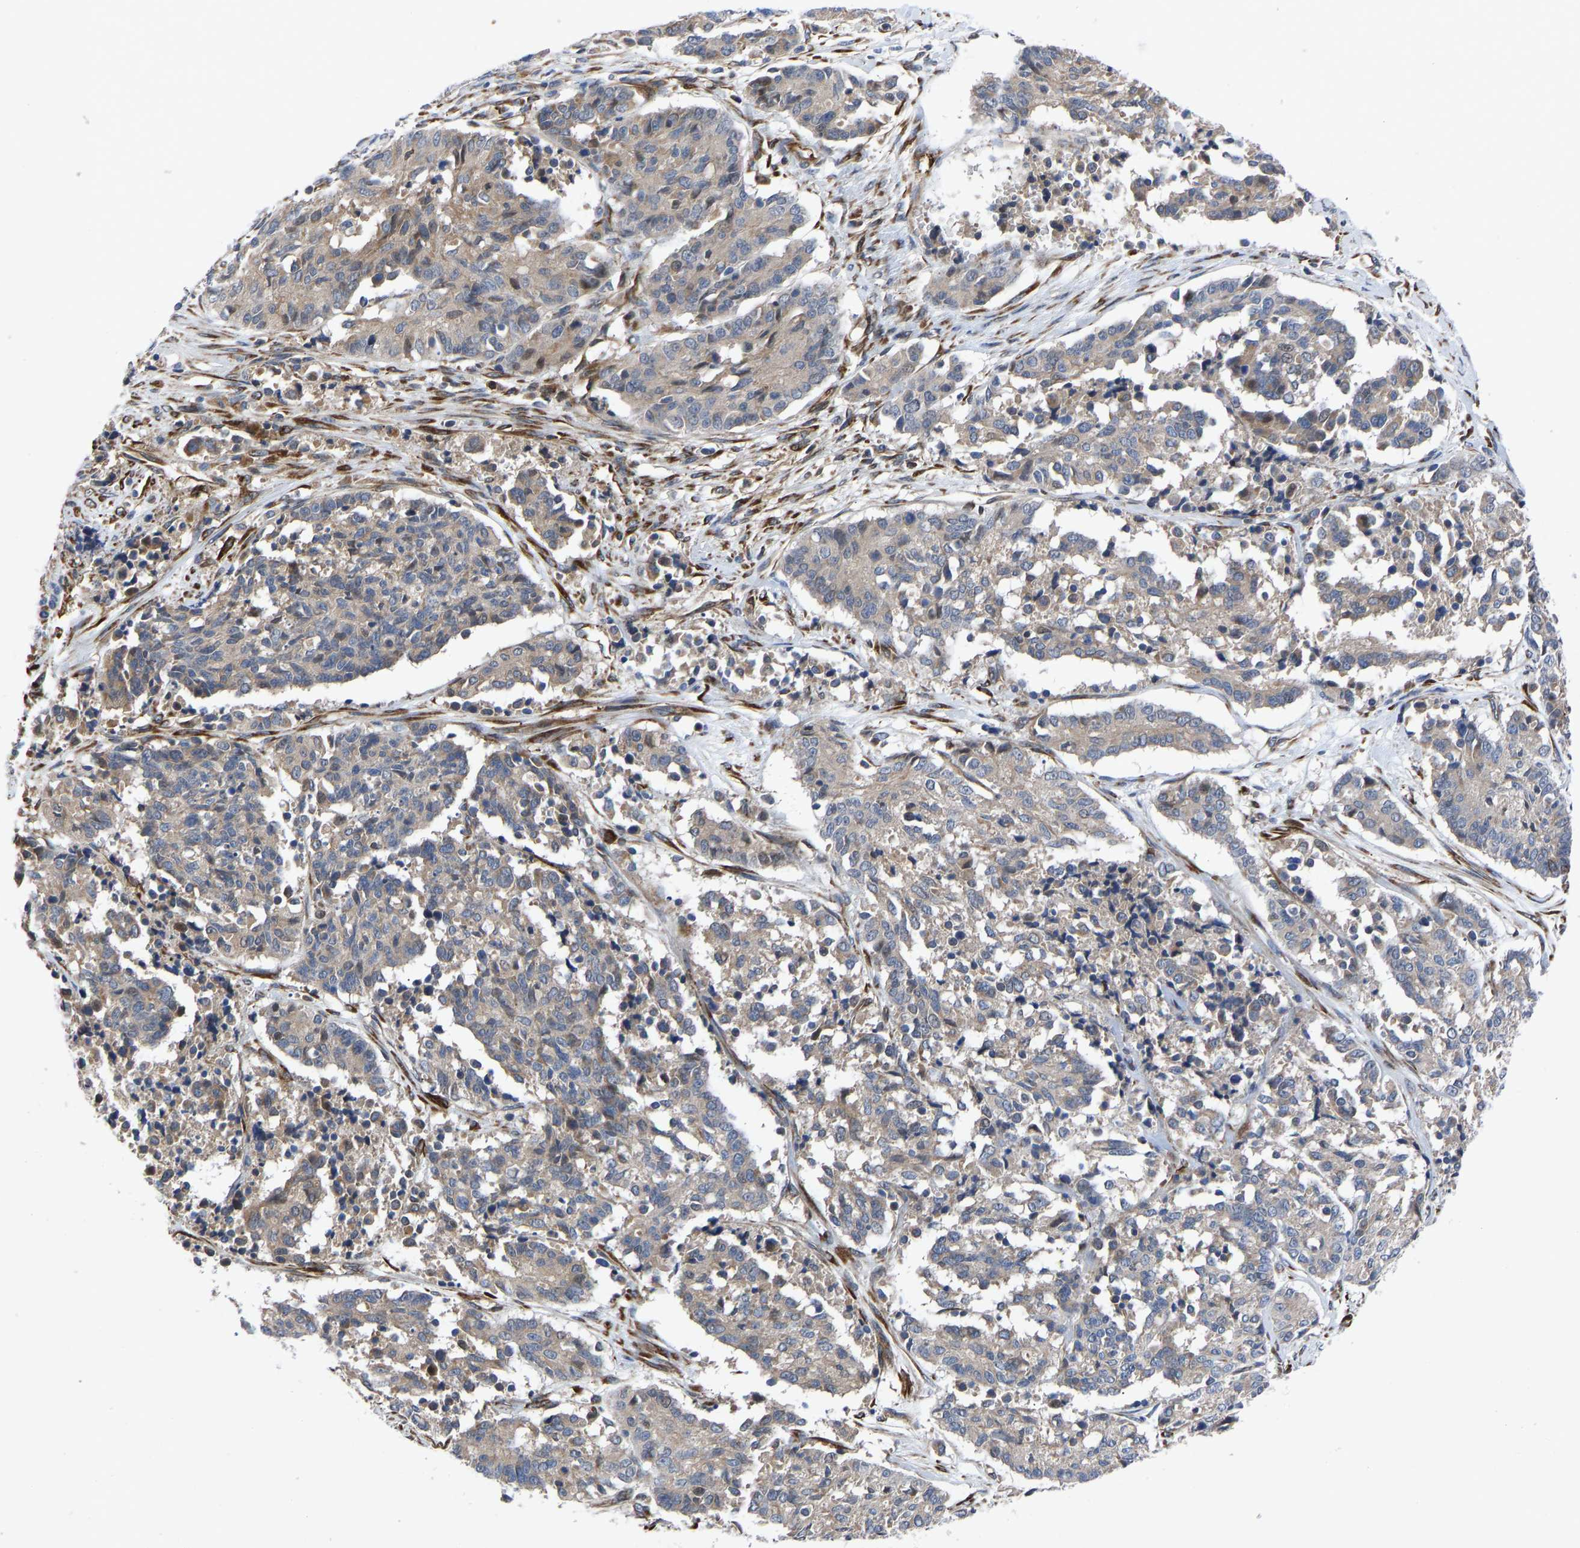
{"staining": {"intensity": "weak", "quantity": "<25%", "location": "cytoplasmic/membranous"}, "tissue": "cervical cancer", "cell_type": "Tumor cells", "image_type": "cancer", "snomed": [{"axis": "morphology", "description": "Squamous cell carcinoma, NOS"}, {"axis": "topography", "description": "Cervix"}], "caption": "Cervical cancer stained for a protein using immunohistochemistry shows no staining tumor cells.", "gene": "FRRS1", "patient": {"sex": "female", "age": 35}}